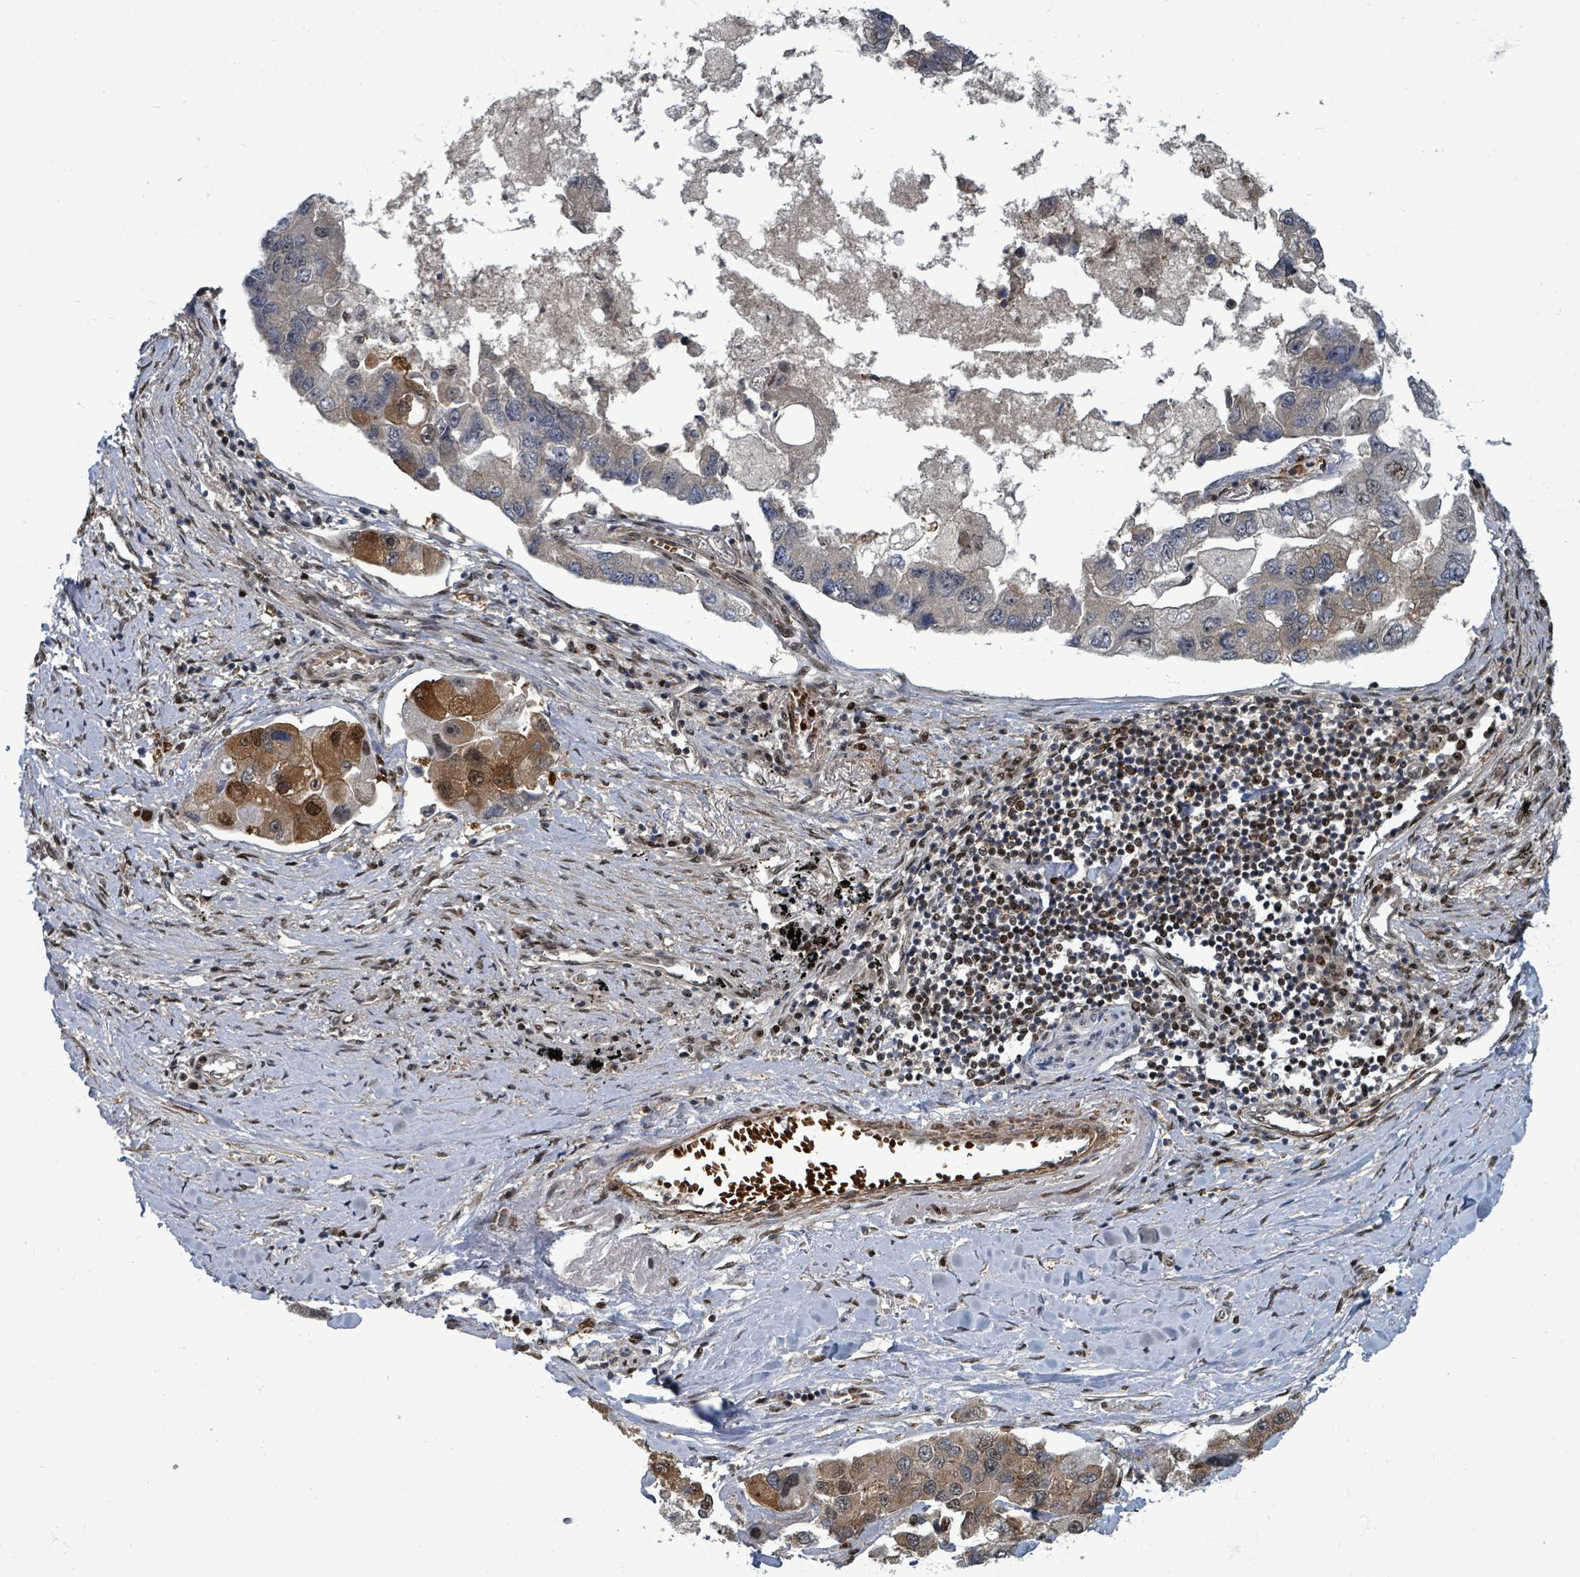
{"staining": {"intensity": "strong", "quantity": "25%-75%", "location": "cytoplasmic/membranous,nuclear"}, "tissue": "lung cancer", "cell_type": "Tumor cells", "image_type": "cancer", "snomed": [{"axis": "morphology", "description": "Adenocarcinoma, NOS"}, {"axis": "topography", "description": "Lung"}], "caption": "Tumor cells display strong cytoplasmic/membranous and nuclear expression in about 25%-75% of cells in adenocarcinoma (lung).", "gene": "TRDMT1", "patient": {"sex": "female", "age": 54}}